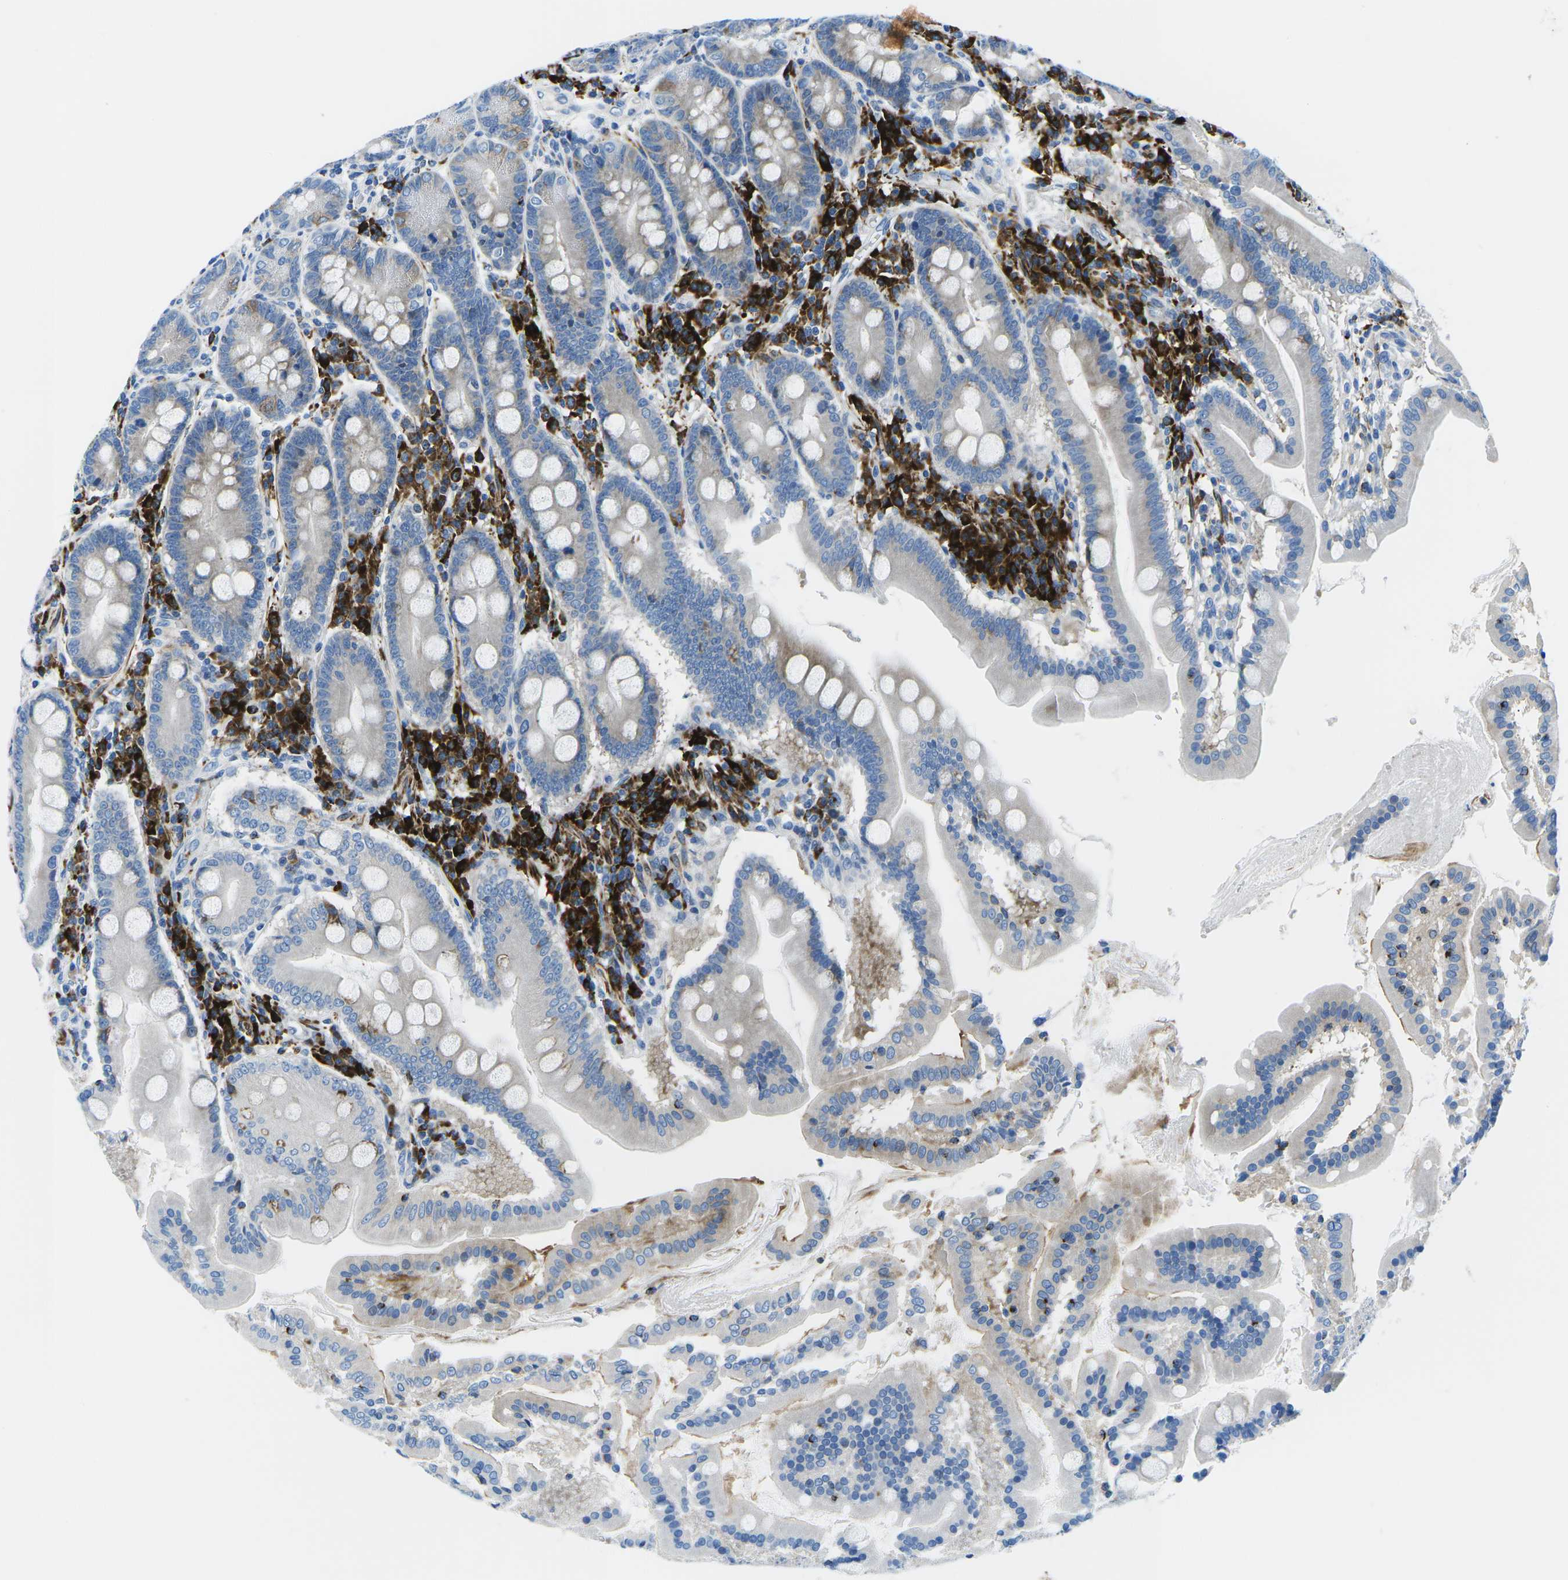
{"staining": {"intensity": "moderate", "quantity": "<25%", "location": "cytoplasmic/membranous"}, "tissue": "duodenum", "cell_type": "Glandular cells", "image_type": "normal", "snomed": [{"axis": "morphology", "description": "Normal tissue, NOS"}, {"axis": "topography", "description": "Duodenum"}], "caption": "The histopathology image exhibits staining of normal duodenum, revealing moderate cytoplasmic/membranous protein positivity (brown color) within glandular cells.", "gene": "MC4R", "patient": {"sex": "male", "age": 50}}